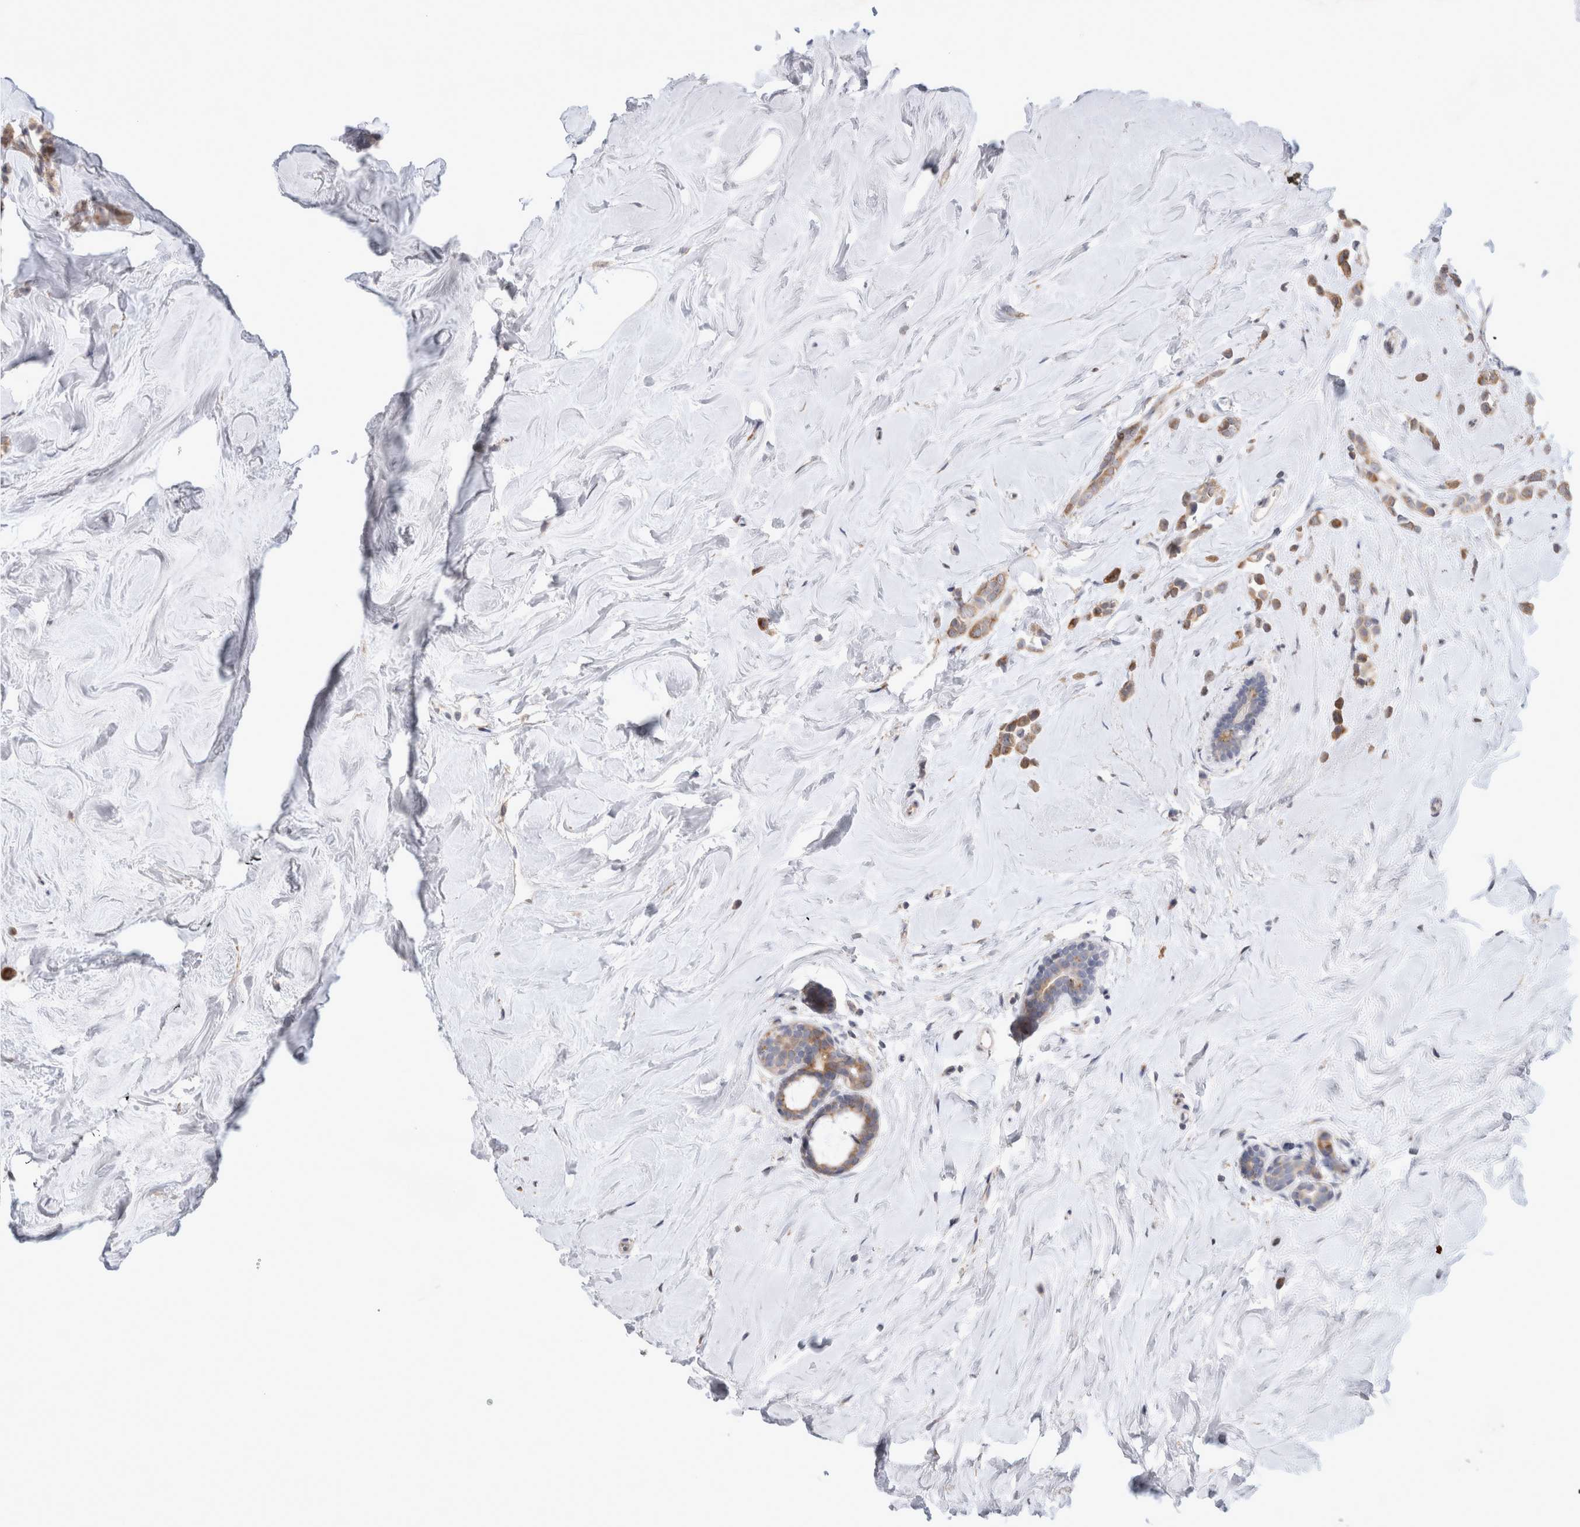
{"staining": {"intensity": "moderate", "quantity": ">75%", "location": "cytoplasmic/membranous"}, "tissue": "breast cancer", "cell_type": "Tumor cells", "image_type": "cancer", "snomed": [{"axis": "morphology", "description": "Lobular carcinoma"}, {"axis": "topography", "description": "Breast"}], "caption": "This histopathology image shows immunohistochemistry staining of human lobular carcinoma (breast), with medium moderate cytoplasmic/membranous staining in about >75% of tumor cells.", "gene": "TRMT9B", "patient": {"sex": "female", "age": 47}}